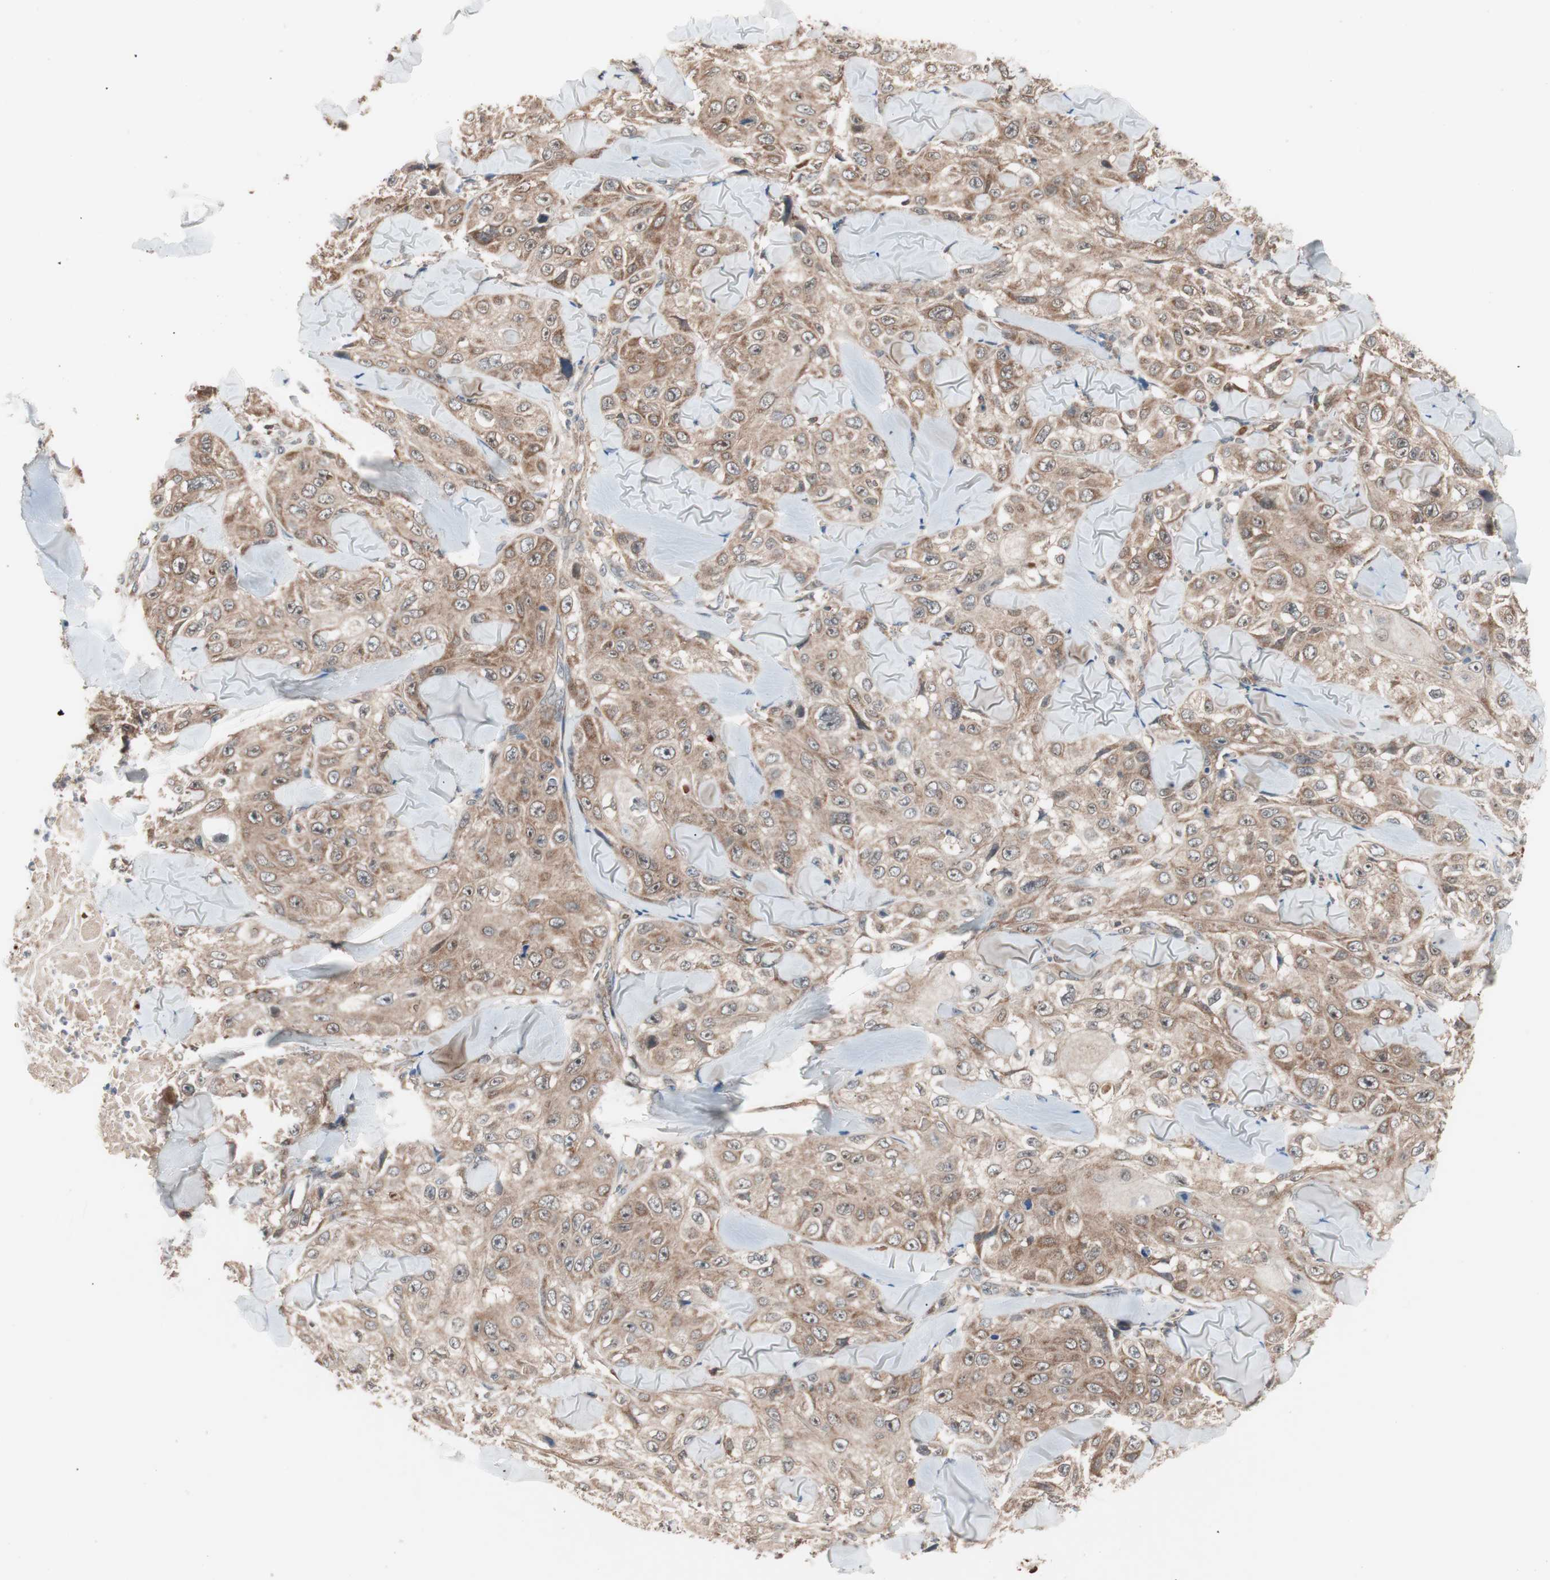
{"staining": {"intensity": "moderate", "quantity": ">75%", "location": "cytoplasmic/membranous"}, "tissue": "skin cancer", "cell_type": "Tumor cells", "image_type": "cancer", "snomed": [{"axis": "morphology", "description": "Squamous cell carcinoma, NOS"}, {"axis": "topography", "description": "Skin"}], "caption": "Tumor cells demonstrate moderate cytoplasmic/membranous expression in about >75% of cells in skin squamous cell carcinoma.", "gene": "HMBS", "patient": {"sex": "male", "age": 86}}